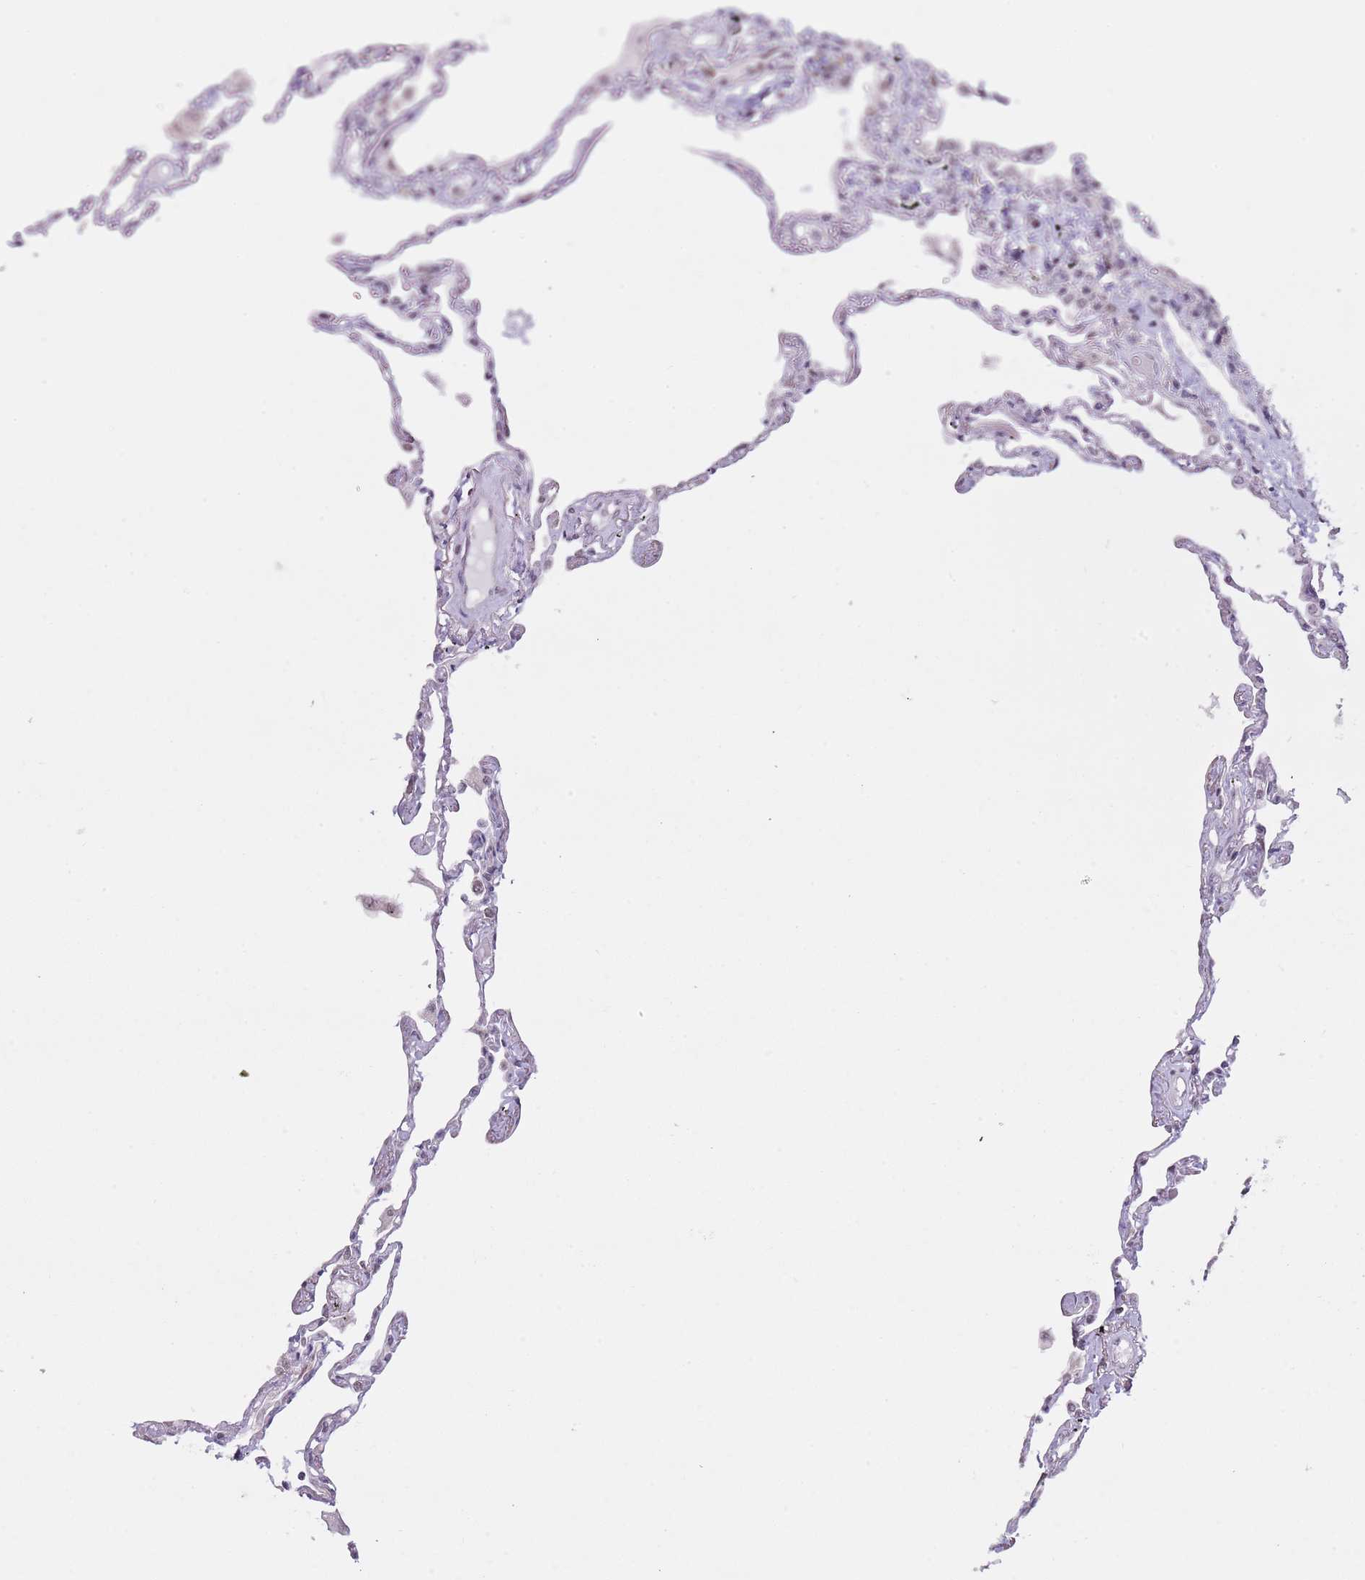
{"staining": {"intensity": "weak", "quantity": "<25%", "location": "nuclear"}, "tissue": "lung", "cell_type": "Alveolar cells", "image_type": "normal", "snomed": [{"axis": "morphology", "description": "Normal tissue, NOS"}, {"axis": "topography", "description": "Lung"}], "caption": "This is a histopathology image of immunohistochemistry staining of benign lung, which shows no positivity in alveolar cells. (Stains: DAB immunohistochemistry with hematoxylin counter stain, Microscopy: brightfield microscopy at high magnification).", "gene": "SLC25A32", "patient": {"sex": "female", "age": 67}}